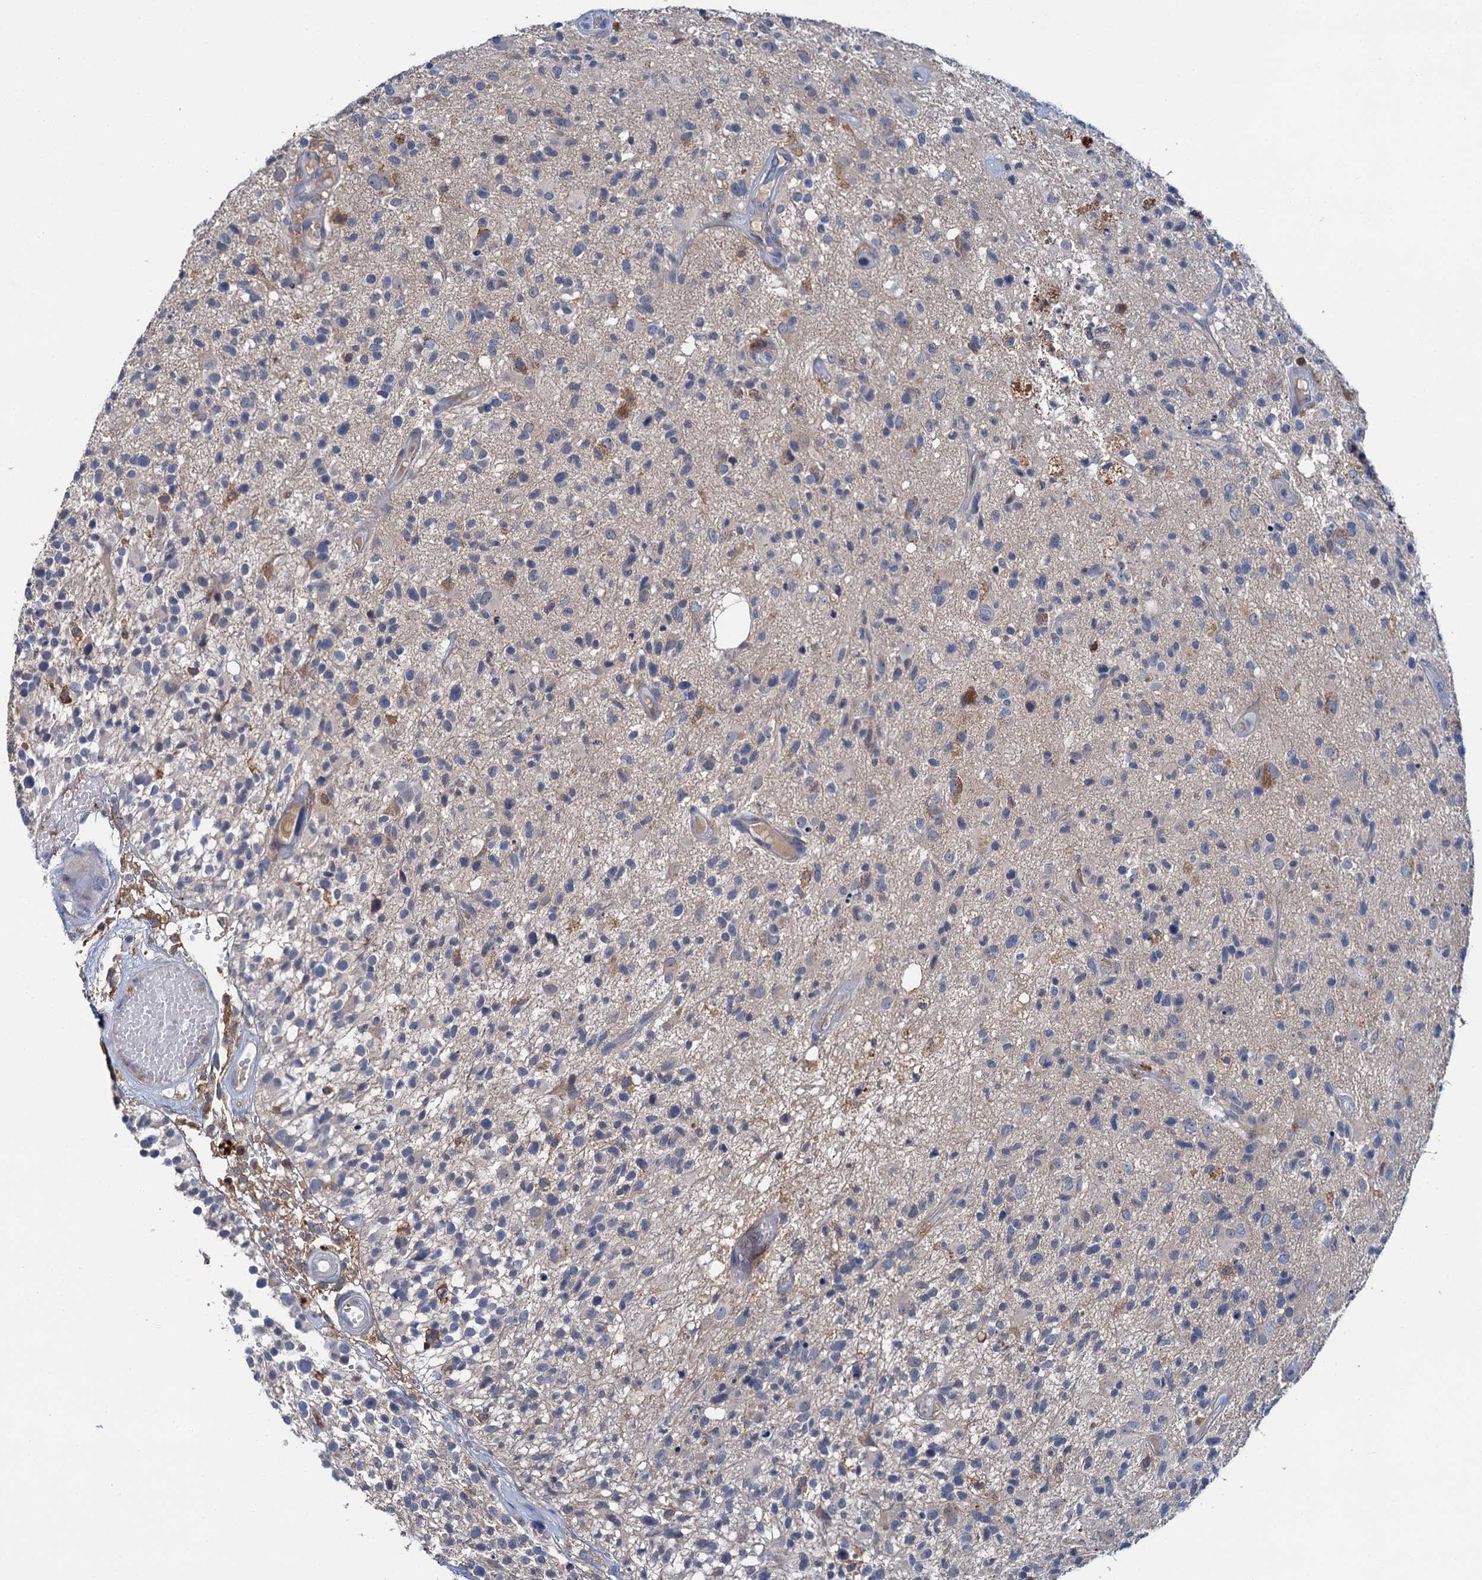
{"staining": {"intensity": "negative", "quantity": "none", "location": "none"}, "tissue": "glioma", "cell_type": "Tumor cells", "image_type": "cancer", "snomed": [{"axis": "morphology", "description": "Glioma, malignant, High grade"}, {"axis": "morphology", "description": "Glioblastoma, NOS"}, {"axis": "topography", "description": "Brain"}], "caption": "There is no significant expression in tumor cells of glioblastoma. (DAB IHC, high magnification).", "gene": "FGFR2", "patient": {"sex": "male", "age": 60}}